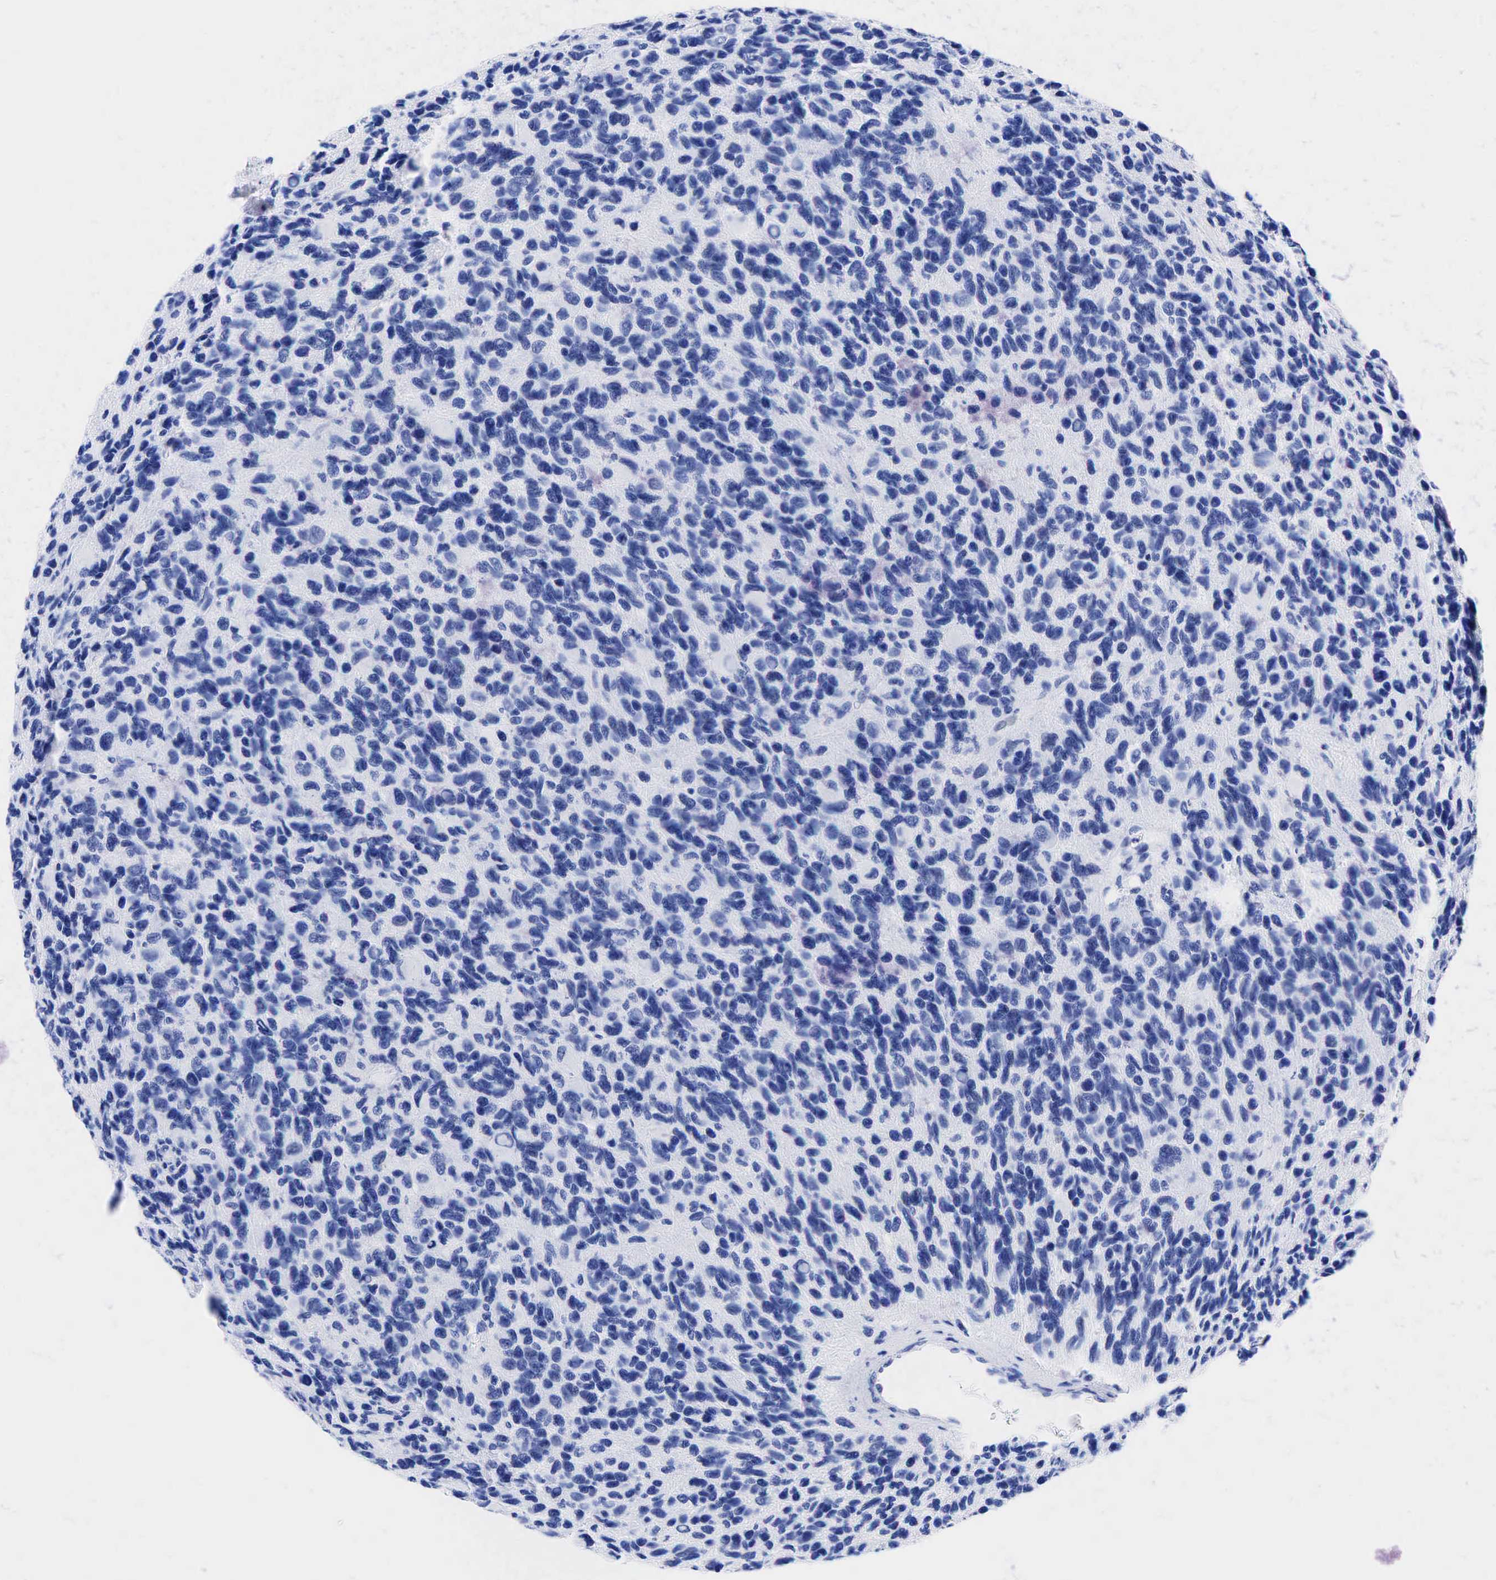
{"staining": {"intensity": "negative", "quantity": "none", "location": "none"}, "tissue": "glioma", "cell_type": "Tumor cells", "image_type": "cancer", "snomed": [{"axis": "morphology", "description": "Glioma, malignant, High grade"}, {"axis": "topography", "description": "Brain"}], "caption": "IHC of glioma demonstrates no expression in tumor cells.", "gene": "KRT19", "patient": {"sex": "male", "age": 77}}